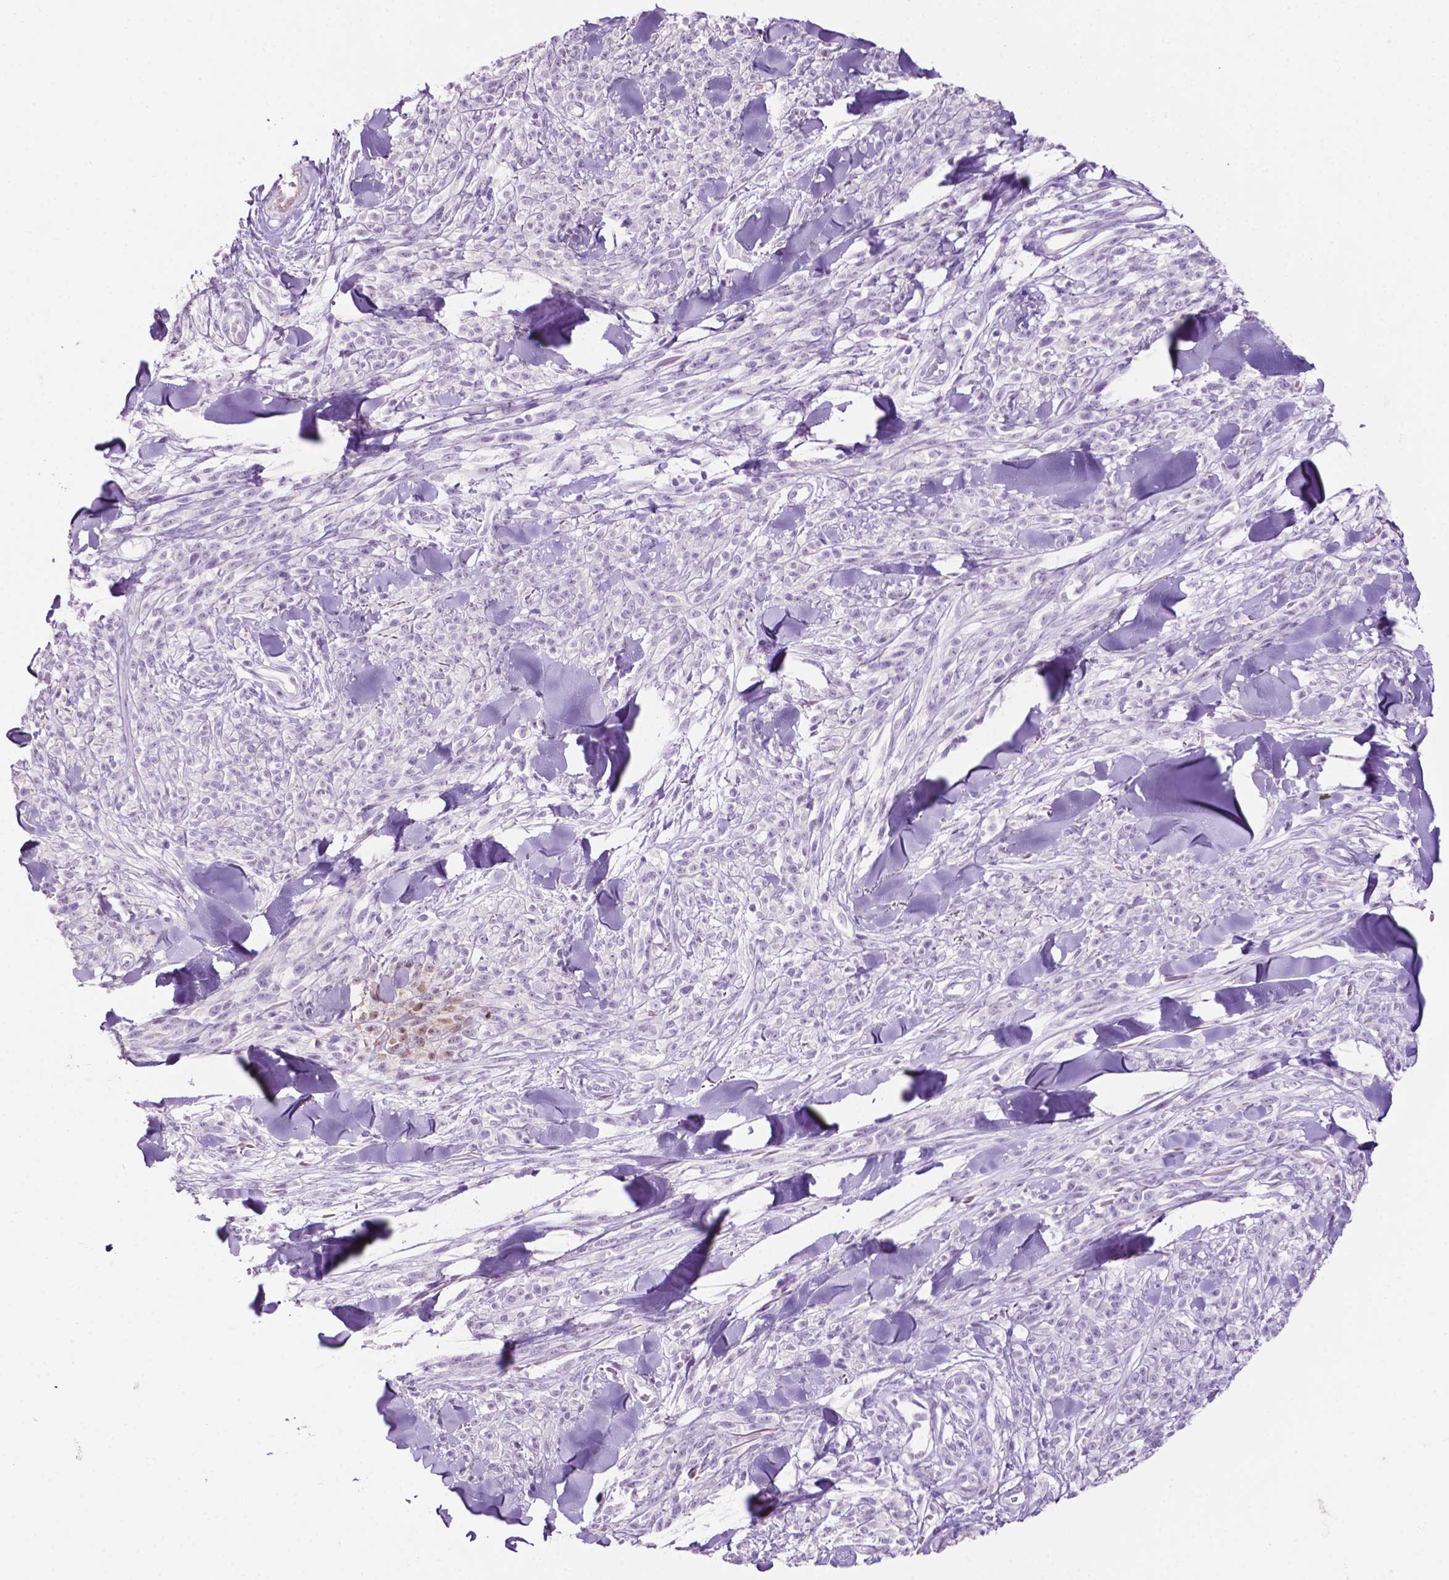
{"staining": {"intensity": "negative", "quantity": "none", "location": "none"}, "tissue": "melanoma", "cell_type": "Tumor cells", "image_type": "cancer", "snomed": [{"axis": "morphology", "description": "Malignant melanoma, NOS"}, {"axis": "topography", "description": "Skin"}, {"axis": "topography", "description": "Skin of trunk"}], "caption": "An image of human malignant melanoma is negative for staining in tumor cells. Brightfield microscopy of immunohistochemistry (IHC) stained with DAB (brown) and hematoxylin (blue), captured at high magnification.", "gene": "PHGR1", "patient": {"sex": "male", "age": 74}}